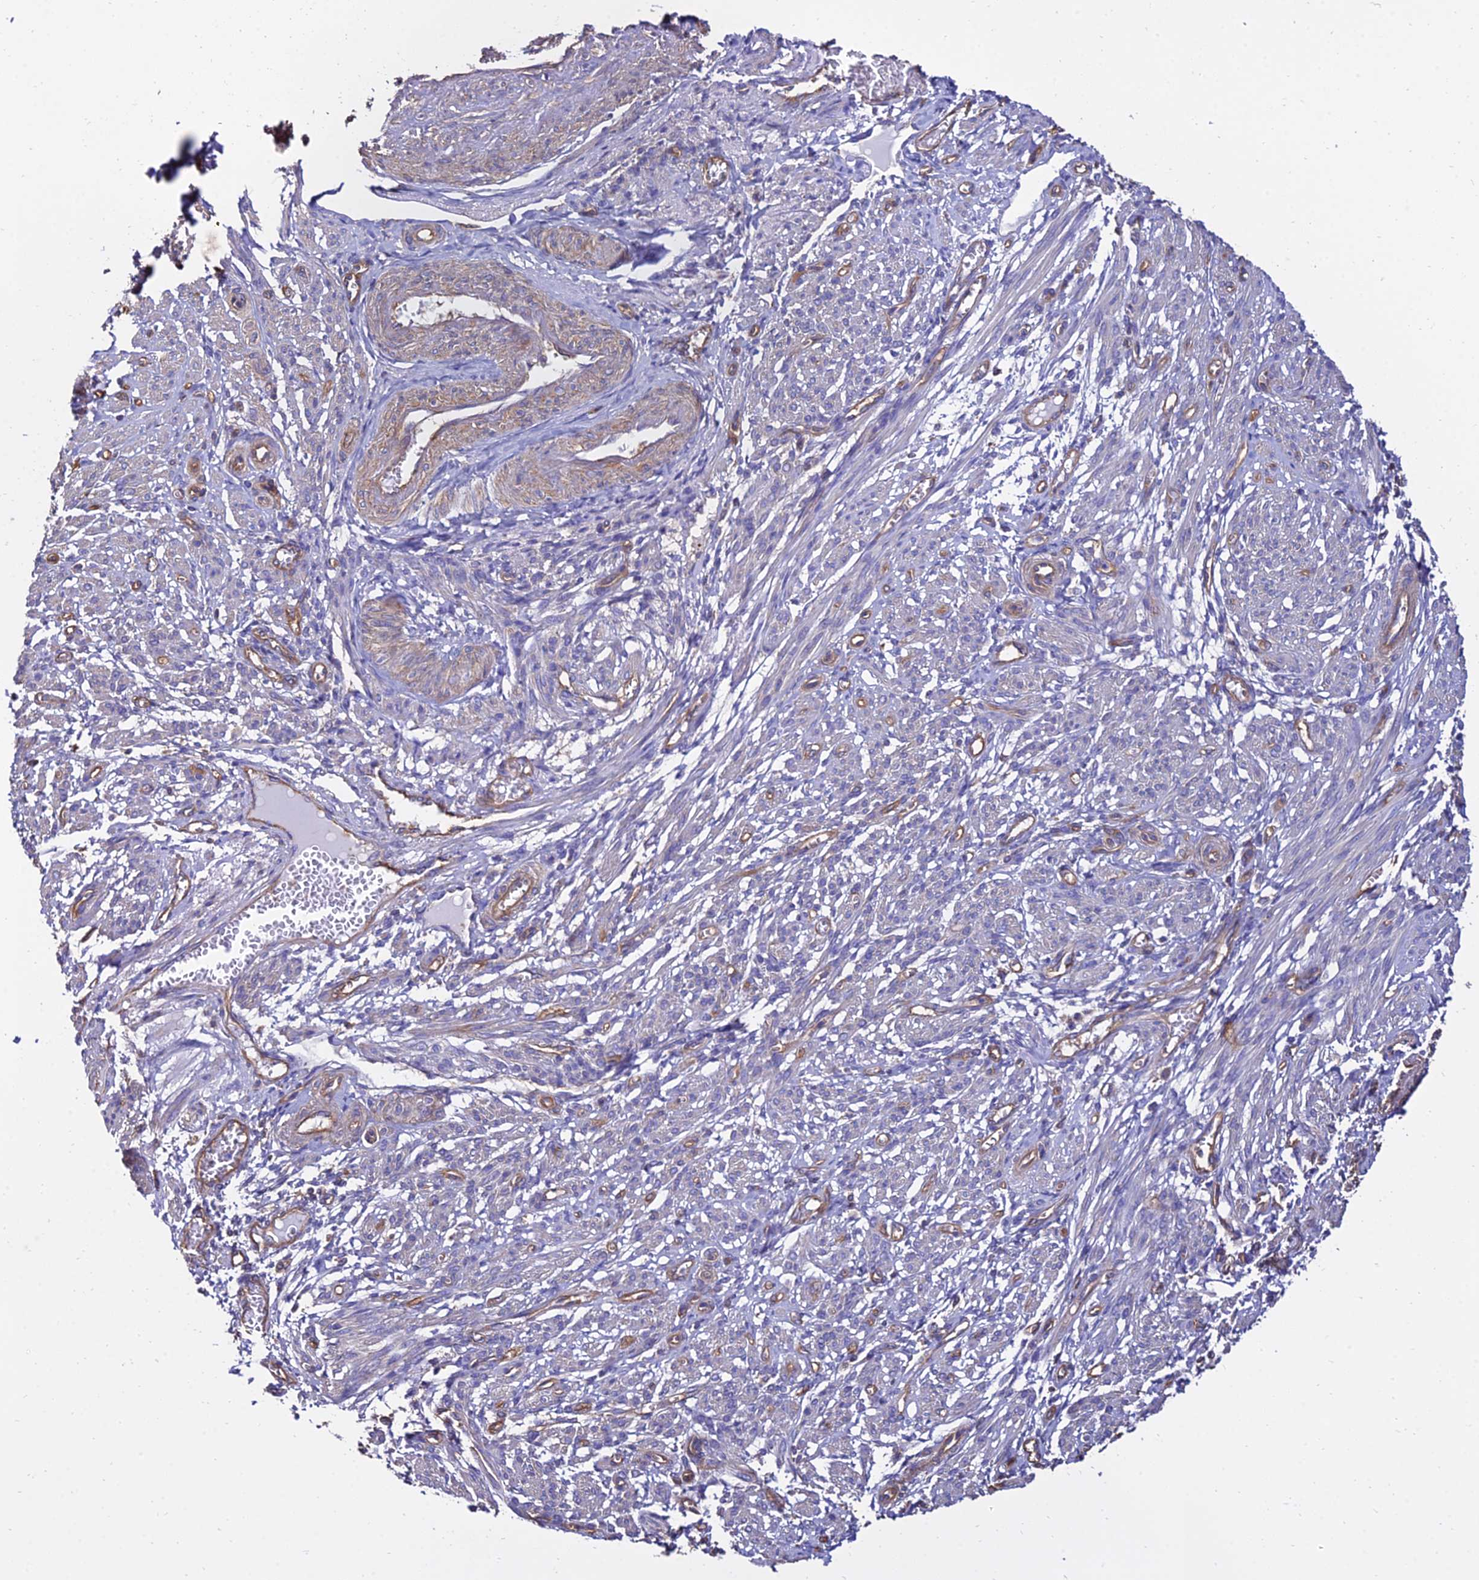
{"staining": {"intensity": "weak", "quantity": "25%-75%", "location": "cytoplasmic/membranous"}, "tissue": "smooth muscle", "cell_type": "Smooth muscle cells", "image_type": "normal", "snomed": [{"axis": "morphology", "description": "Normal tissue, NOS"}, {"axis": "topography", "description": "Smooth muscle"}], "caption": "This micrograph shows IHC staining of normal smooth muscle, with low weak cytoplasmic/membranous positivity in about 25%-75% of smooth muscle cells.", "gene": "CALM1", "patient": {"sex": "female", "age": 39}}